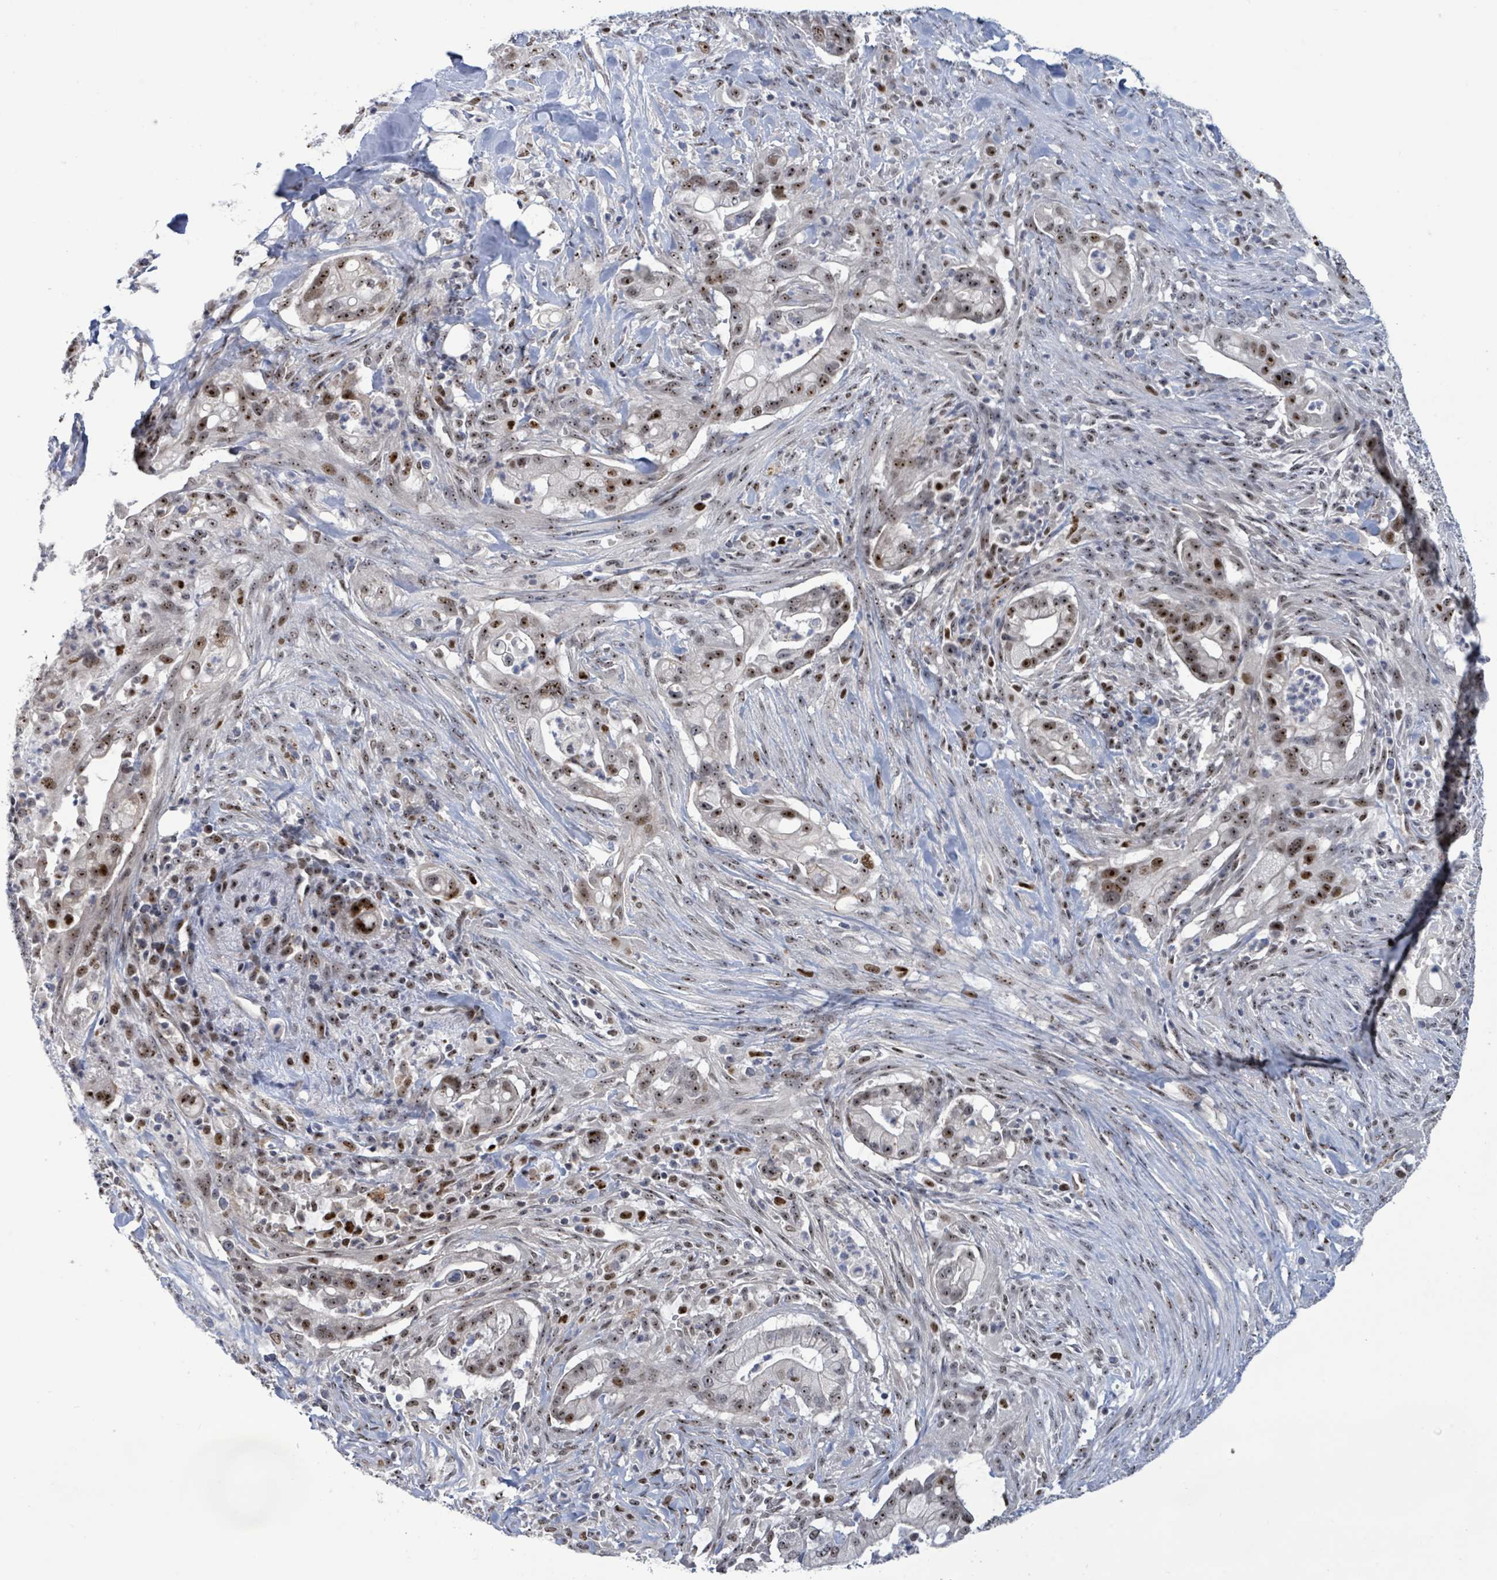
{"staining": {"intensity": "strong", "quantity": ">75%", "location": "nuclear"}, "tissue": "pancreatic cancer", "cell_type": "Tumor cells", "image_type": "cancer", "snomed": [{"axis": "morphology", "description": "Adenocarcinoma, NOS"}, {"axis": "topography", "description": "Pancreas"}], "caption": "Adenocarcinoma (pancreatic) tissue reveals strong nuclear staining in approximately >75% of tumor cells, visualized by immunohistochemistry.", "gene": "RRN3", "patient": {"sex": "male", "age": 44}}